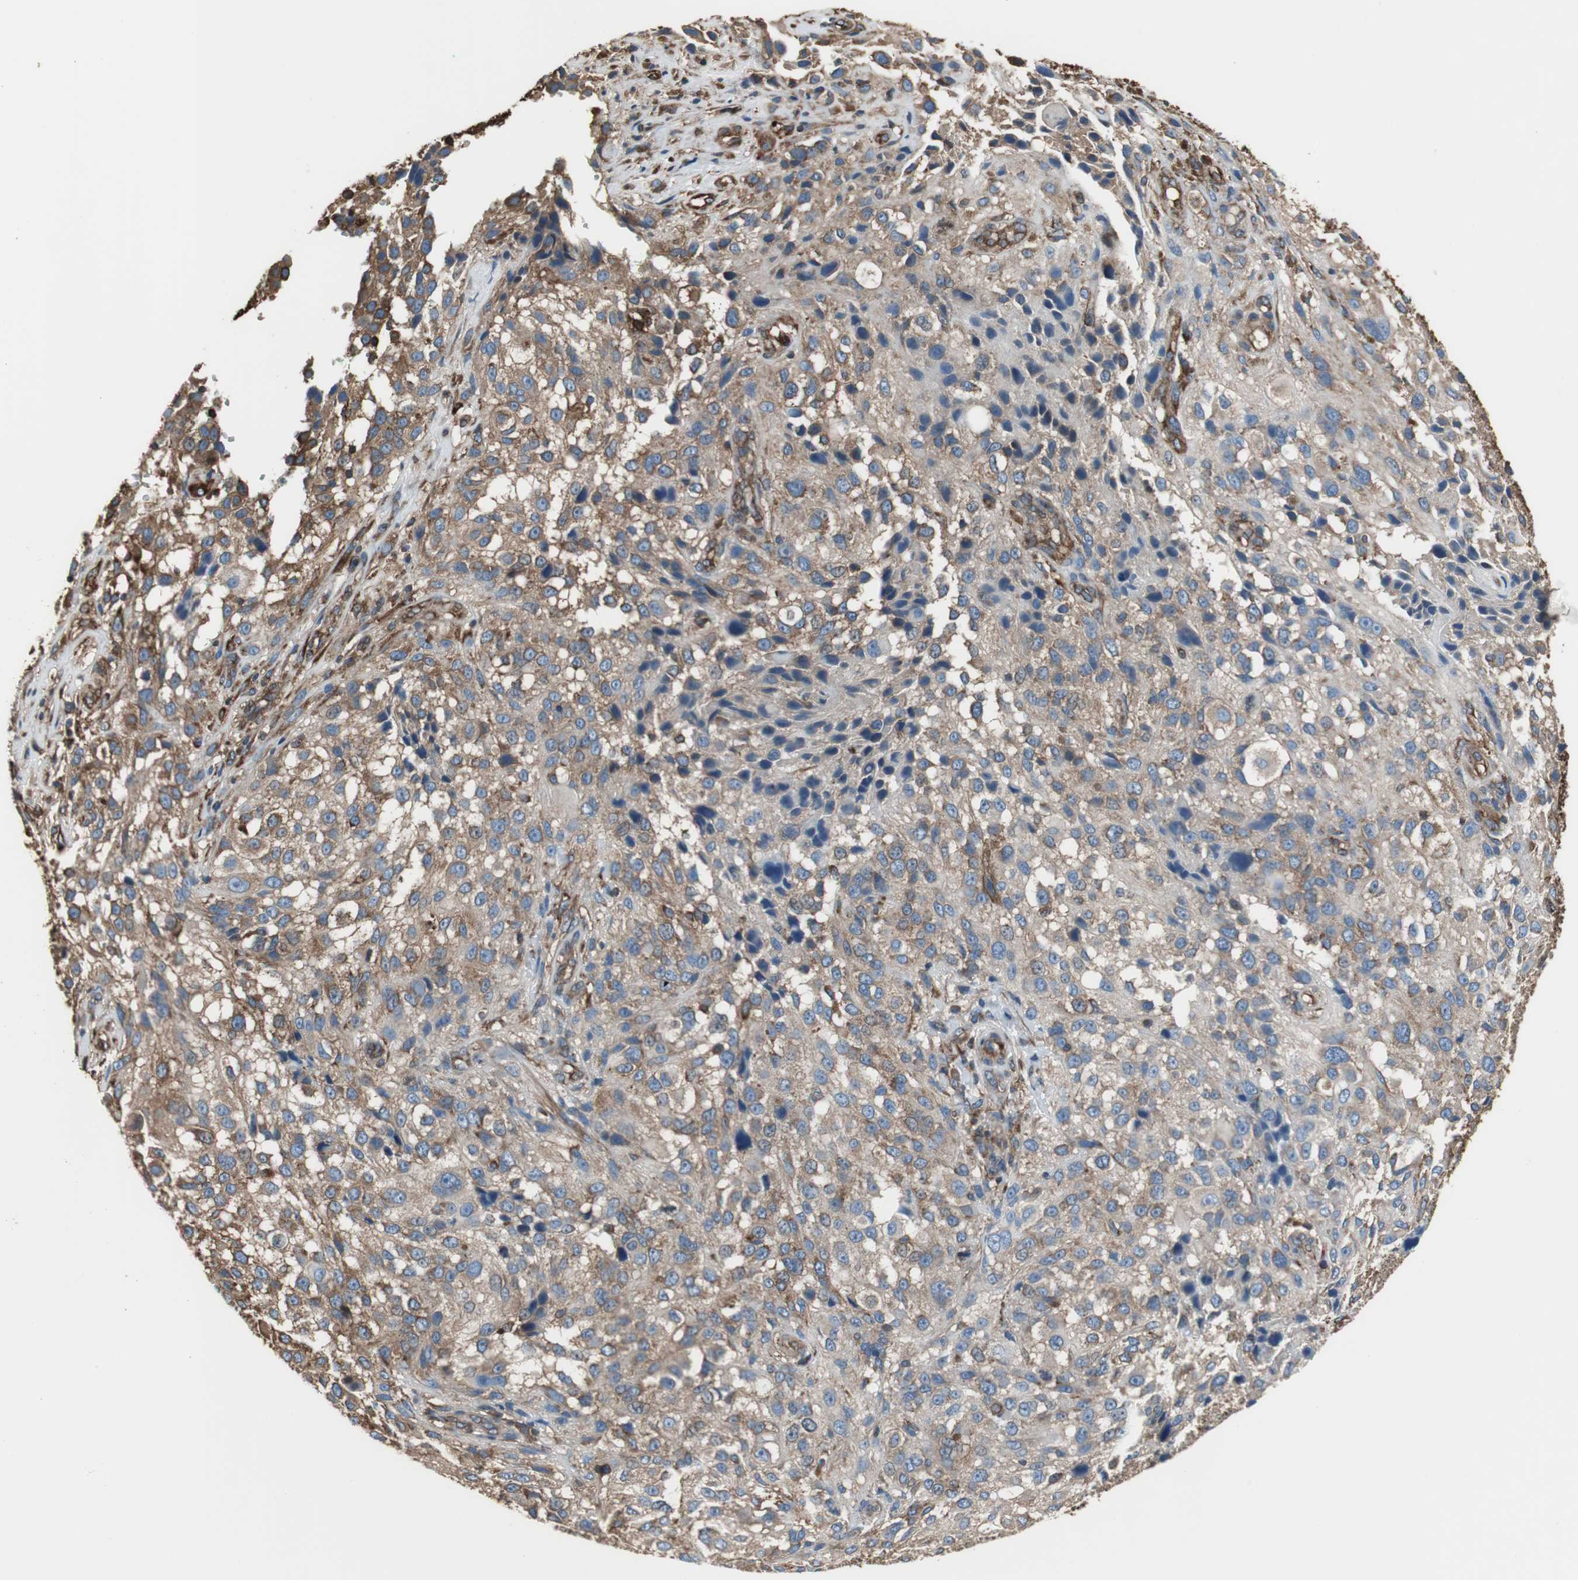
{"staining": {"intensity": "moderate", "quantity": ">75%", "location": "cytoplasmic/membranous"}, "tissue": "melanoma", "cell_type": "Tumor cells", "image_type": "cancer", "snomed": [{"axis": "morphology", "description": "Necrosis, NOS"}, {"axis": "morphology", "description": "Malignant melanoma, NOS"}, {"axis": "topography", "description": "Skin"}], "caption": "This is an image of immunohistochemistry staining of malignant melanoma, which shows moderate positivity in the cytoplasmic/membranous of tumor cells.", "gene": "ACTN1", "patient": {"sex": "female", "age": 87}}